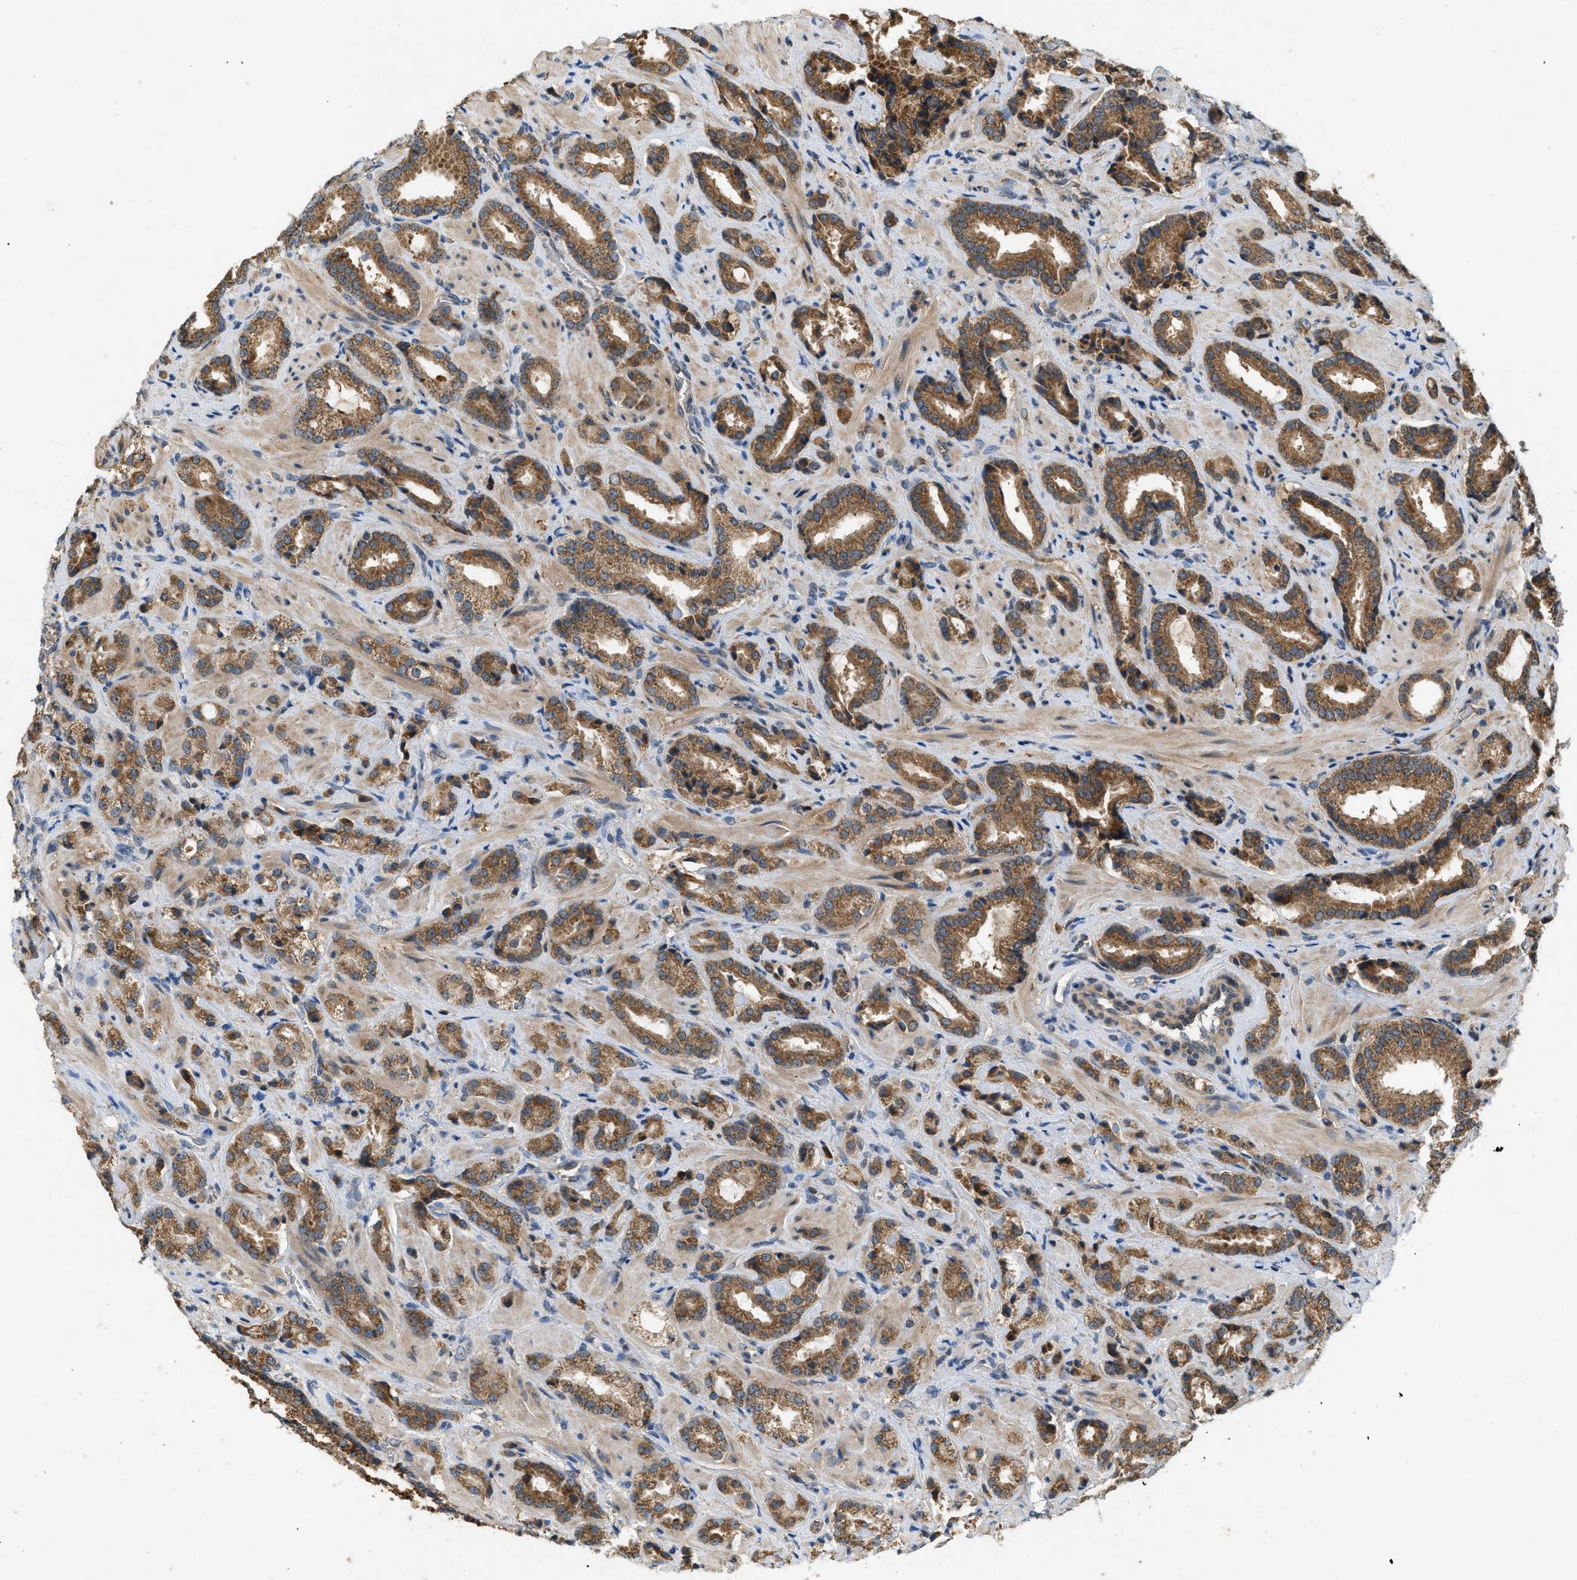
{"staining": {"intensity": "moderate", "quantity": ">75%", "location": "cytoplasmic/membranous"}, "tissue": "prostate cancer", "cell_type": "Tumor cells", "image_type": "cancer", "snomed": [{"axis": "morphology", "description": "Adenocarcinoma, High grade"}, {"axis": "topography", "description": "Prostate"}], "caption": "Protein staining of prostate high-grade adenocarcinoma tissue displays moderate cytoplasmic/membranous positivity in approximately >75% of tumor cells.", "gene": "PPP1R15A", "patient": {"sex": "male", "age": 64}}